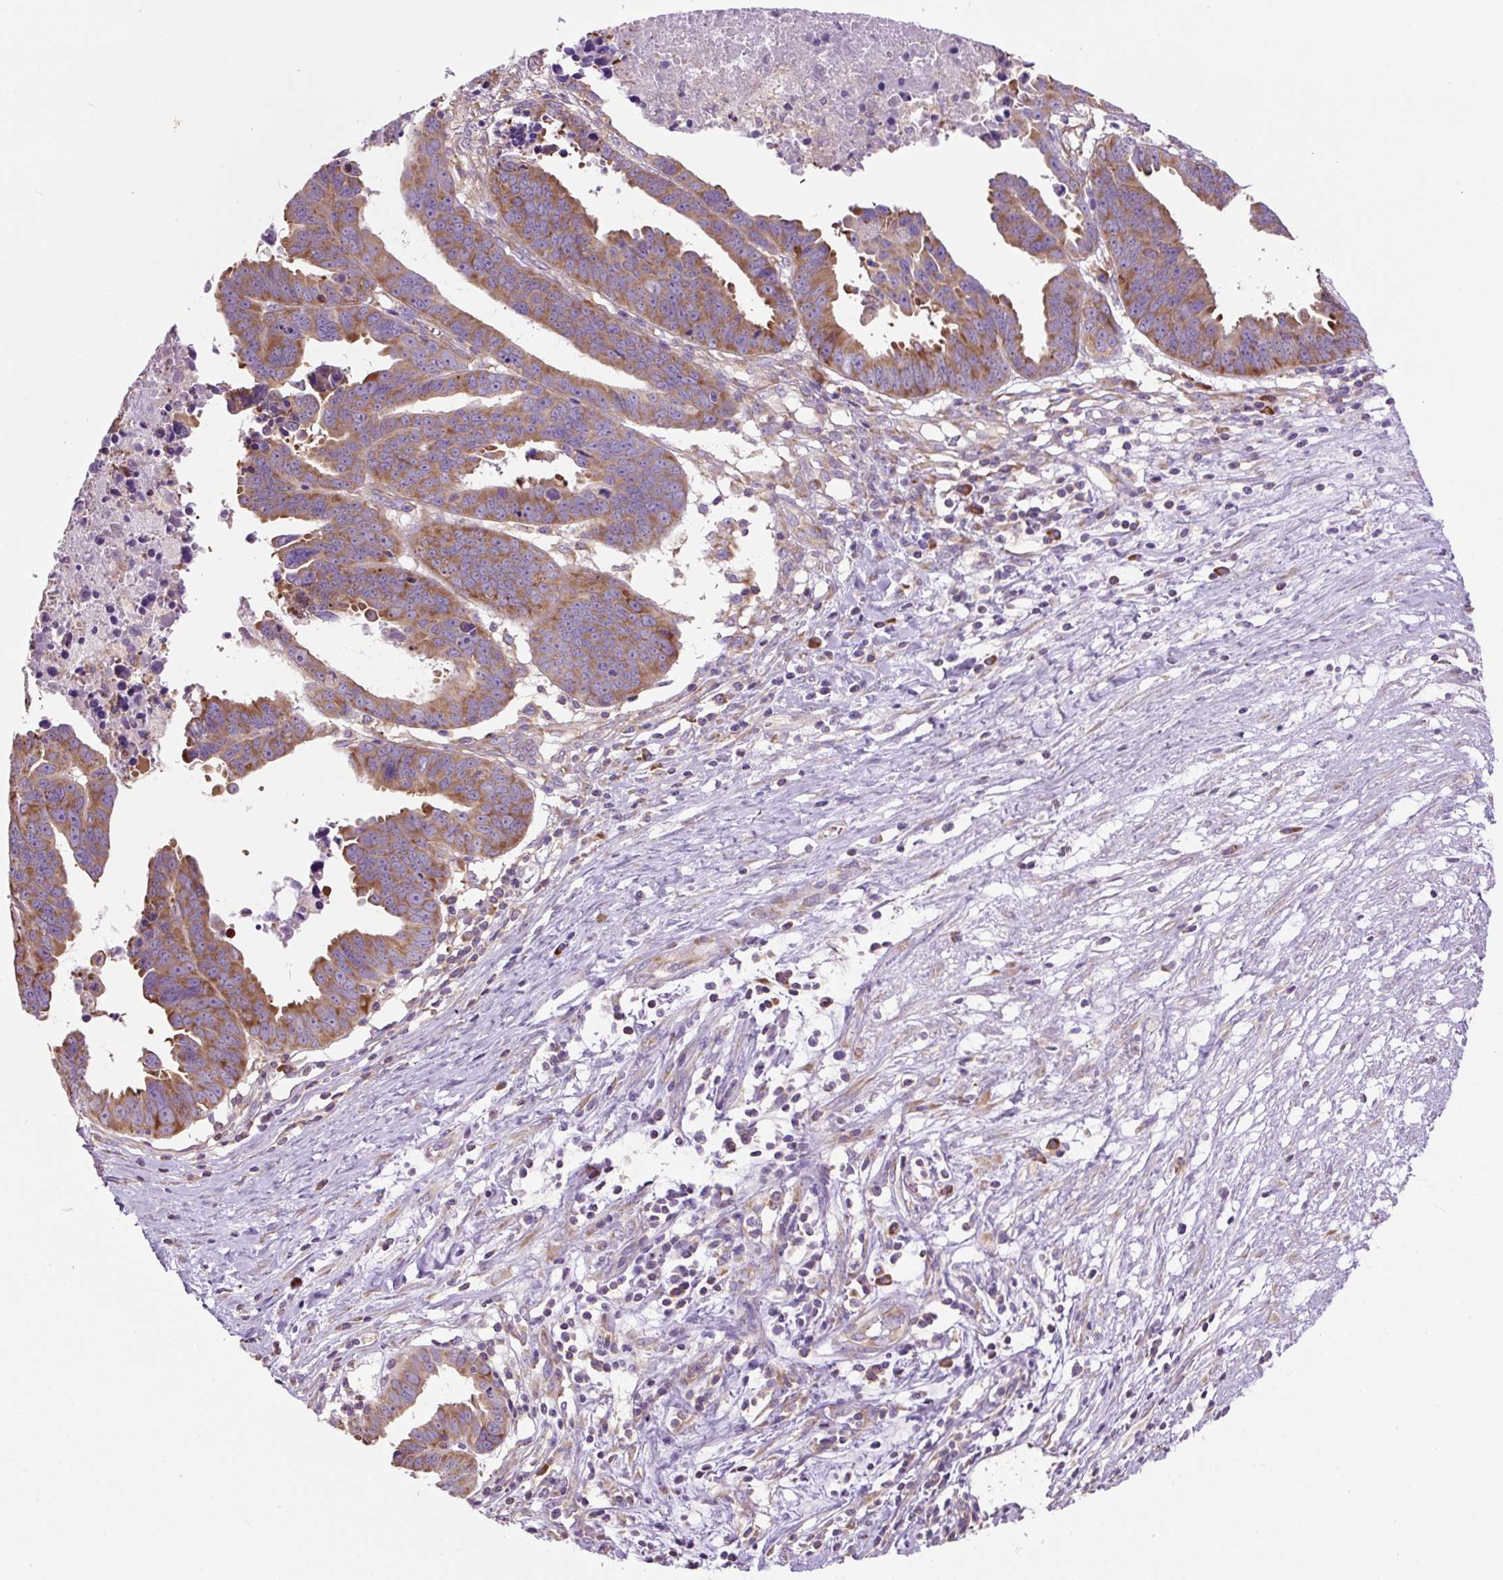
{"staining": {"intensity": "moderate", "quantity": ">75%", "location": "cytoplasmic/membranous"}, "tissue": "ovarian cancer", "cell_type": "Tumor cells", "image_type": "cancer", "snomed": [{"axis": "morphology", "description": "Carcinoma, endometroid"}, {"axis": "morphology", "description": "Cystadenocarcinoma, serous, NOS"}, {"axis": "topography", "description": "Ovary"}], "caption": "DAB (3,3'-diaminobenzidine) immunohistochemical staining of human serous cystadenocarcinoma (ovarian) demonstrates moderate cytoplasmic/membranous protein positivity in about >75% of tumor cells.", "gene": "RPS23", "patient": {"sex": "female", "age": 45}}